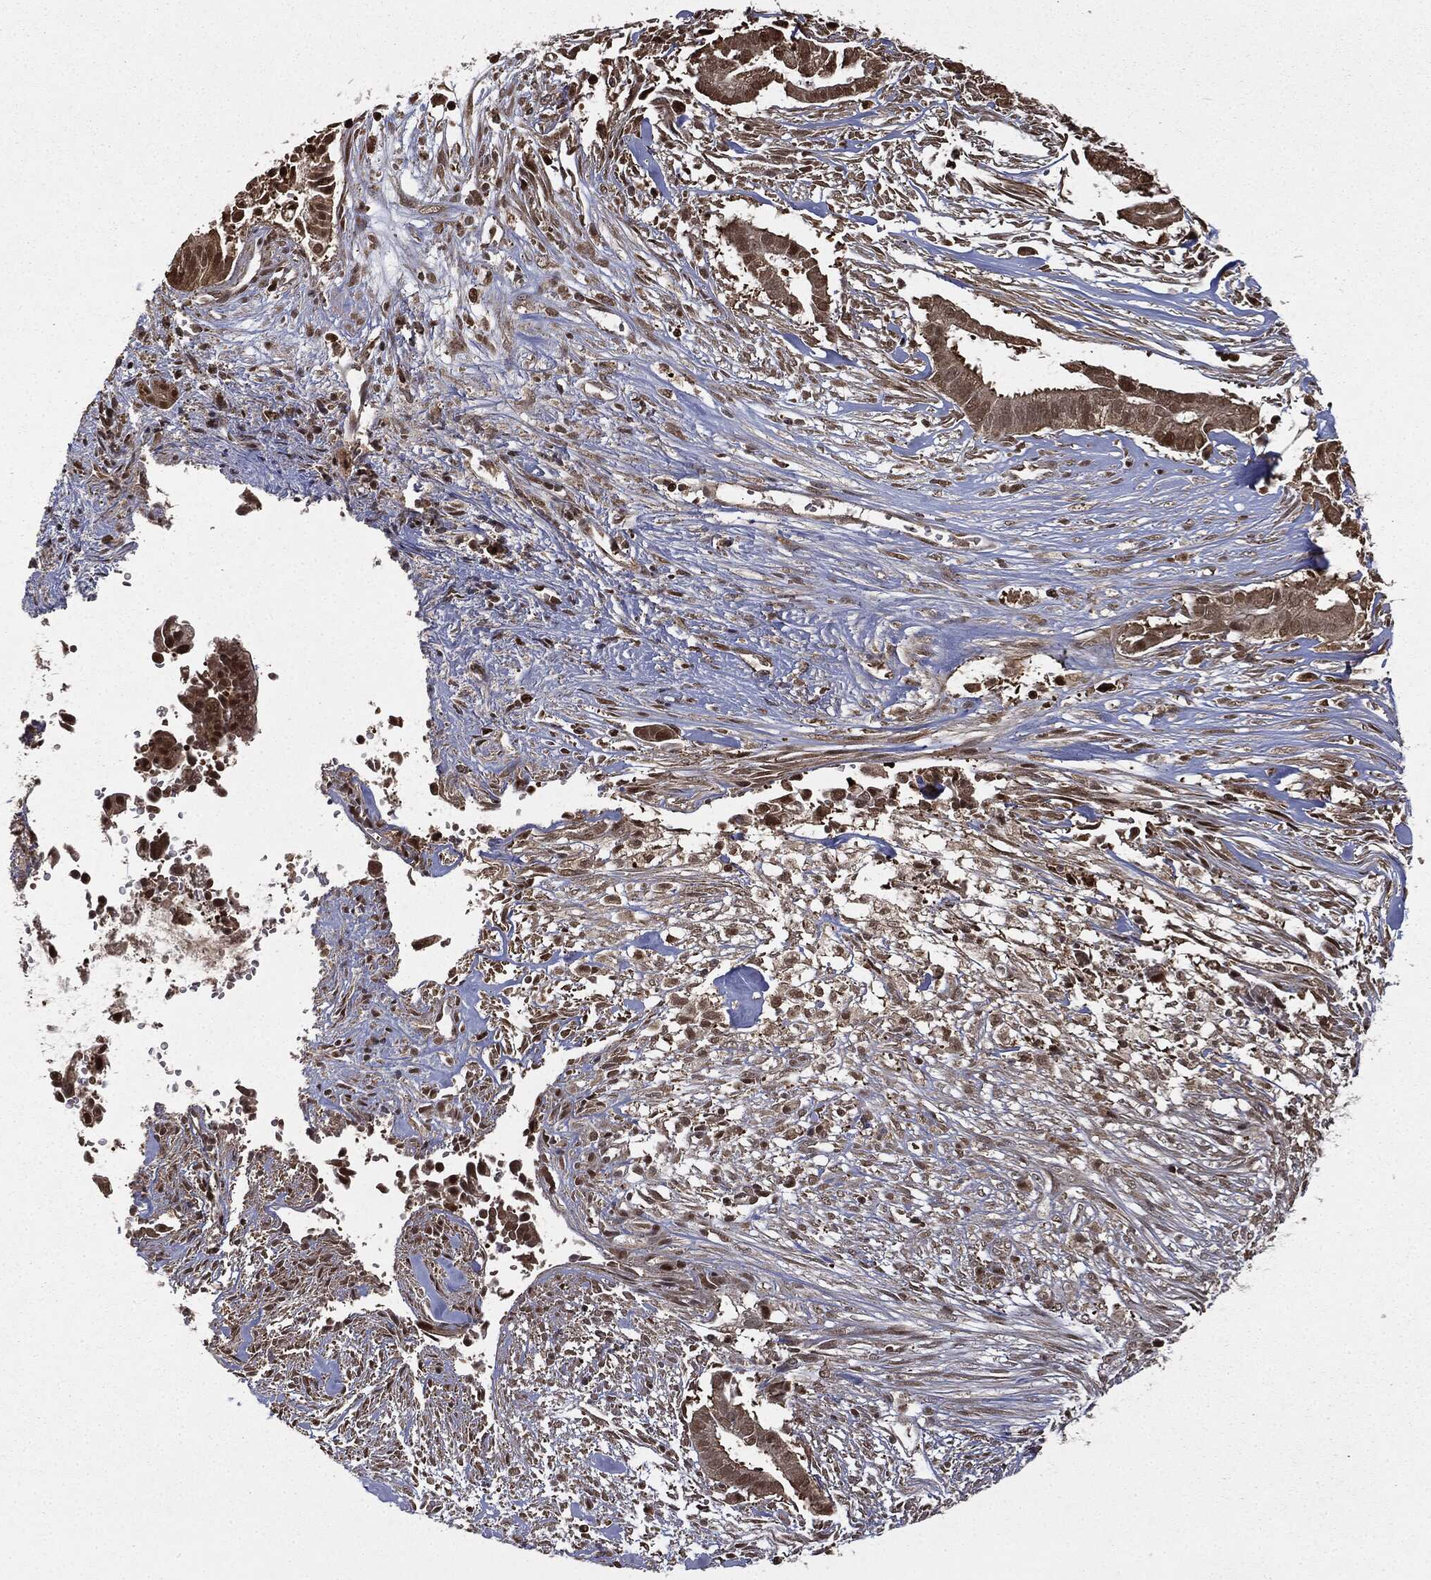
{"staining": {"intensity": "weak", "quantity": ">75%", "location": "cytoplasmic/membranous"}, "tissue": "pancreatic cancer", "cell_type": "Tumor cells", "image_type": "cancer", "snomed": [{"axis": "morphology", "description": "Adenocarcinoma, NOS"}, {"axis": "topography", "description": "Pancreas"}], "caption": "Pancreatic cancer (adenocarcinoma) stained for a protein (brown) displays weak cytoplasmic/membranous positive positivity in about >75% of tumor cells.", "gene": "ZNHIT6", "patient": {"sex": "male", "age": 61}}